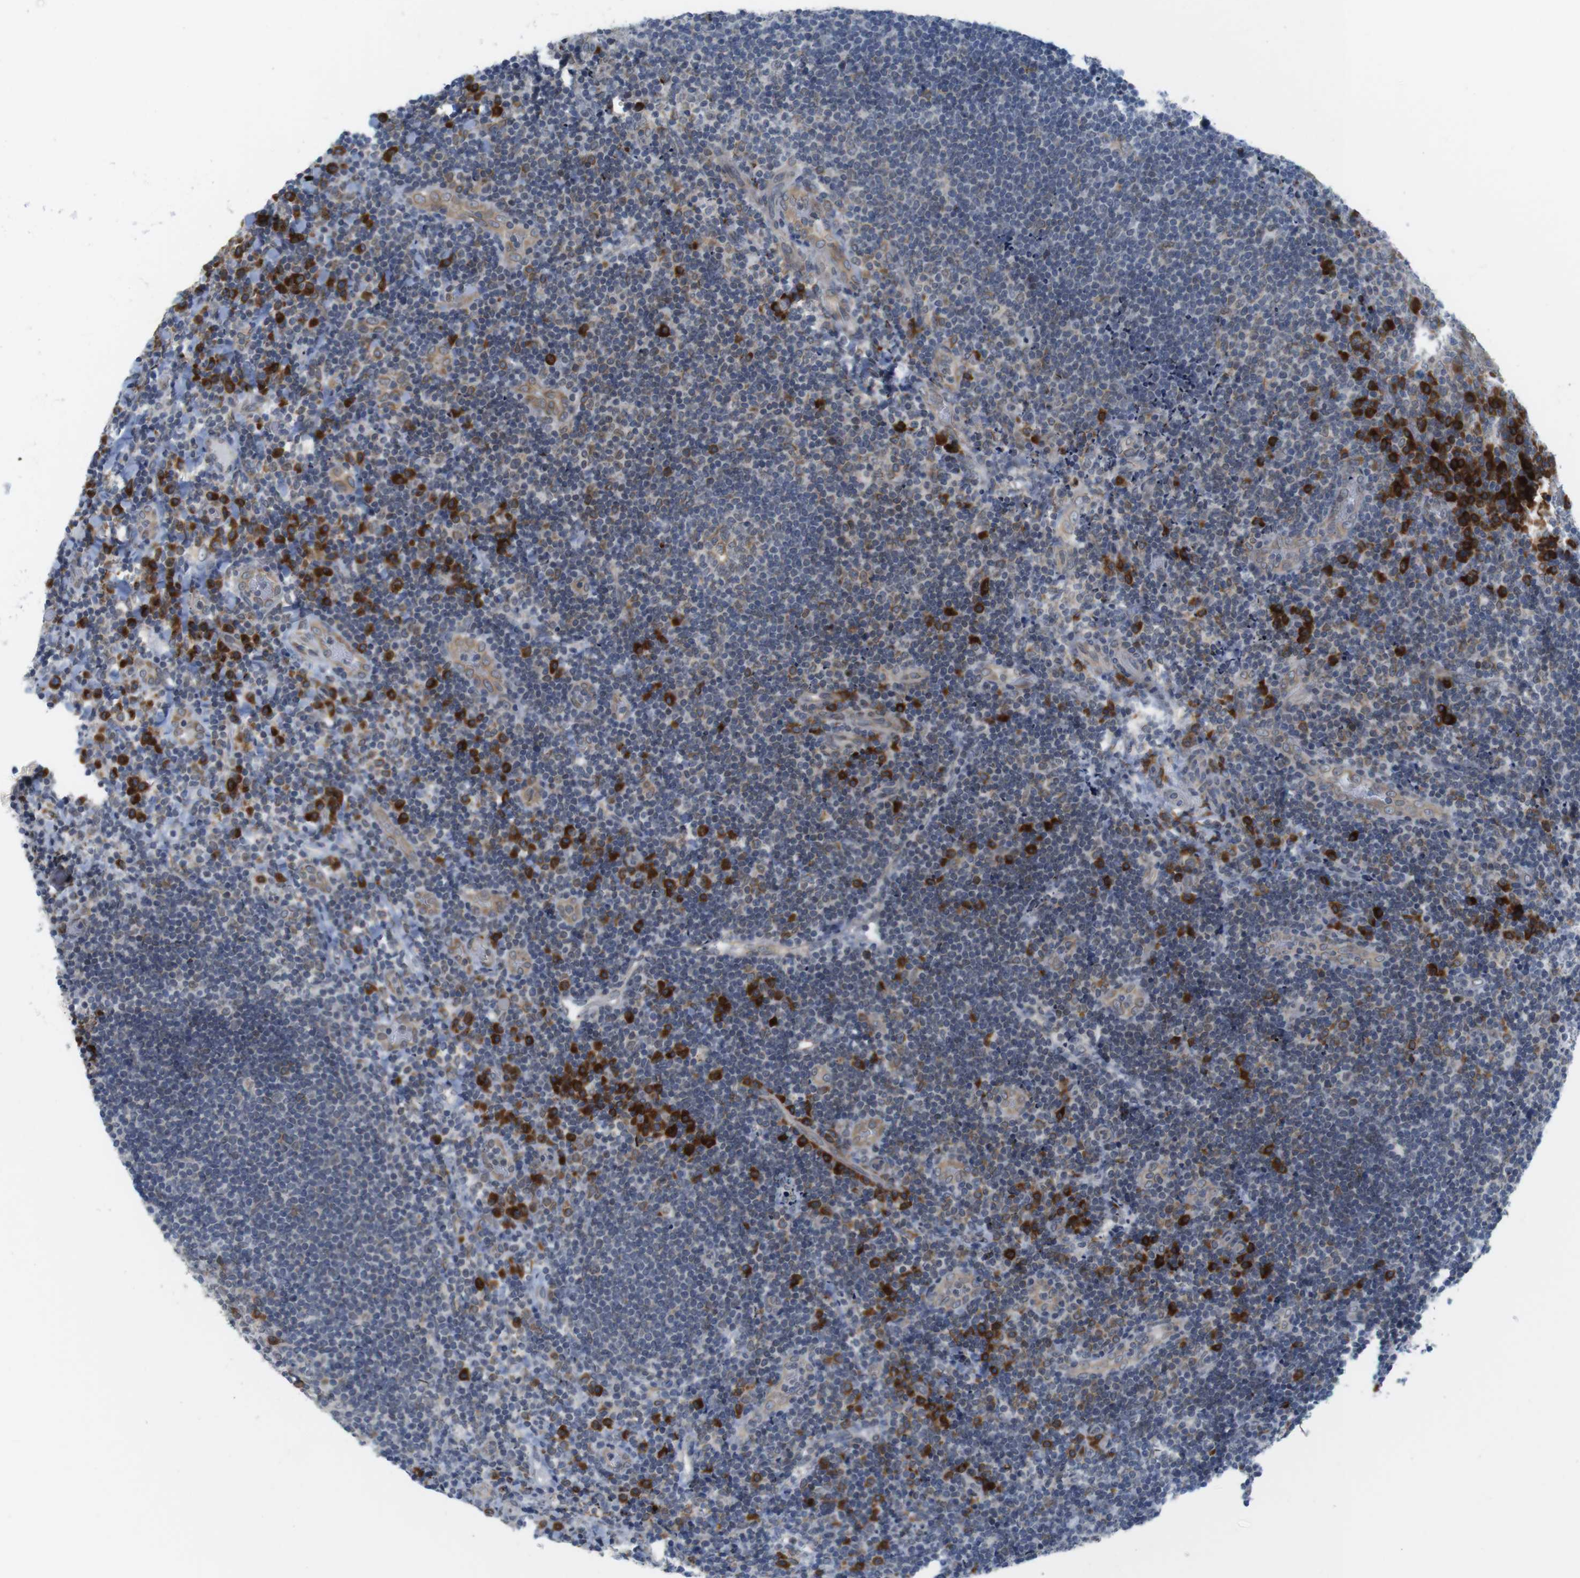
{"staining": {"intensity": "strong", "quantity": "<25%", "location": "cytoplasmic/membranous"}, "tissue": "lymphoma", "cell_type": "Tumor cells", "image_type": "cancer", "snomed": [{"axis": "morphology", "description": "Malignant lymphoma, non-Hodgkin's type, High grade"}, {"axis": "topography", "description": "Tonsil"}], "caption": "Strong cytoplasmic/membranous staining for a protein is appreciated in about <25% of tumor cells of malignant lymphoma, non-Hodgkin's type (high-grade) using IHC.", "gene": "ERGIC3", "patient": {"sex": "female", "age": 36}}